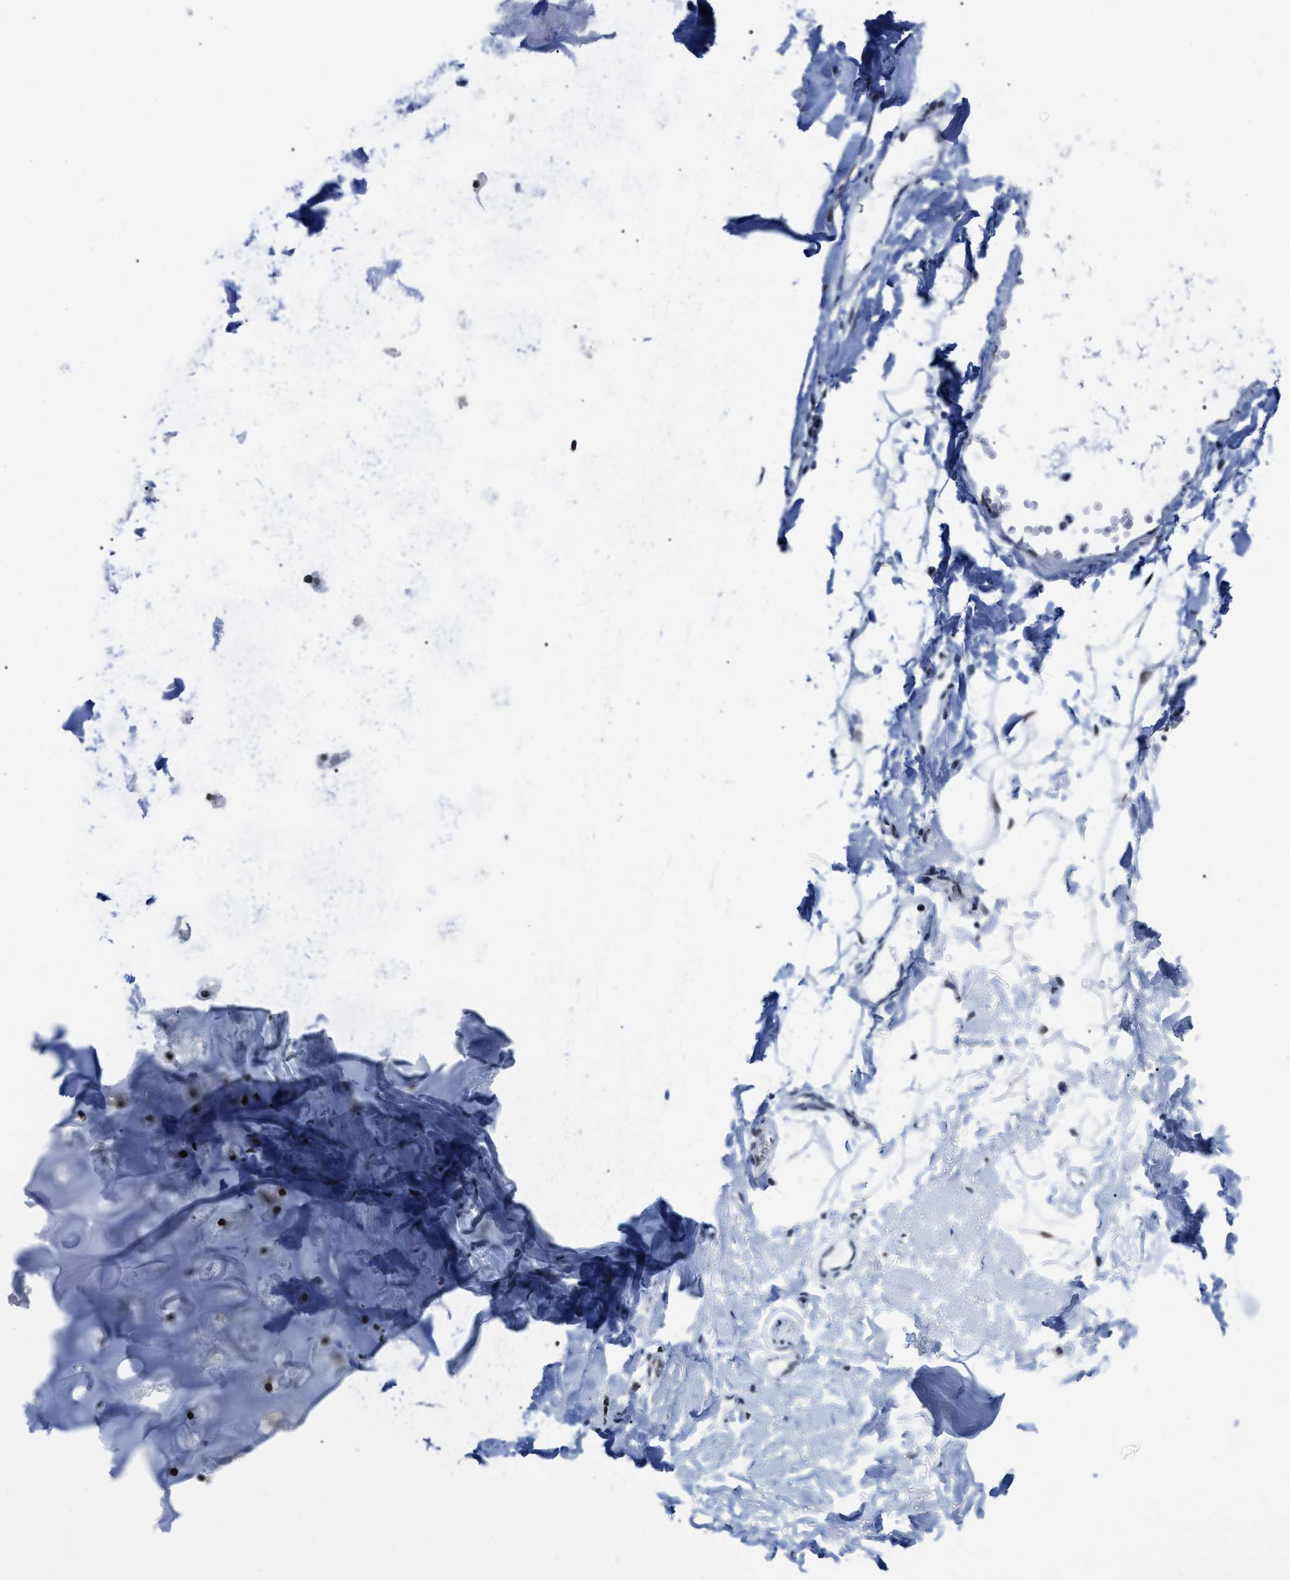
{"staining": {"intensity": "strong", "quantity": ">75%", "location": "nuclear"}, "tissue": "soft tissue", "cell_type": "Chondrocytes", "image_type": "normal", "snomed": [{"axis": "morphology", "description": "Normal tissue, NOS"}, {"axis": "topography", "description": "Cartilage tissue"}, {"axis": "topography", "description": "Bronchus"}], "caption": "Protein positivity by immunohistochemistry displays strong nuclear expression in about >75% of chondrocytes in normal soft tissue.", "gene": "TPR", "patient": {"sex": "female", "age": 53}}